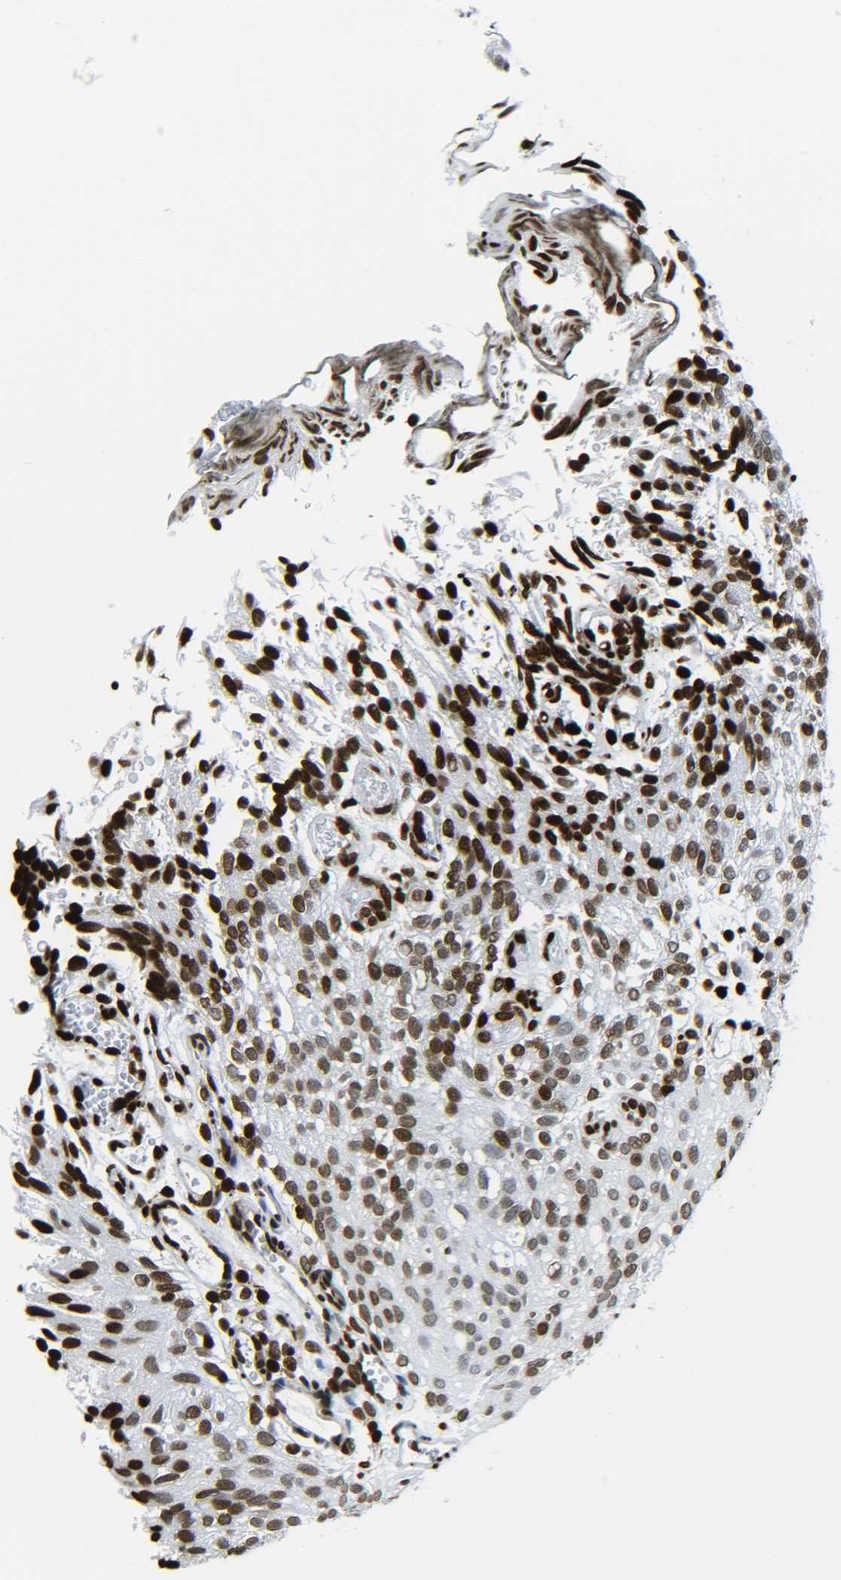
{"staining": {"intensity": "strong", "quantity": ">75%", "location": "nuclear"}, "tissue": "urothelial cancer", "cell_type": "Tumor cells", "image_type": "cancer", "snomed": [{"axis": "morphology", "description": "Urothelial carcinoma, Low grade"}, {"axis": "topography", "description": "Urinary bladder"}], "caption": "Protein expression analysis of human urothelial cancer reveals strong nuclear expression in about >75% of tumor cells.", "gene": "H2AX", "patient": {"sex": "male", "age": 78}}